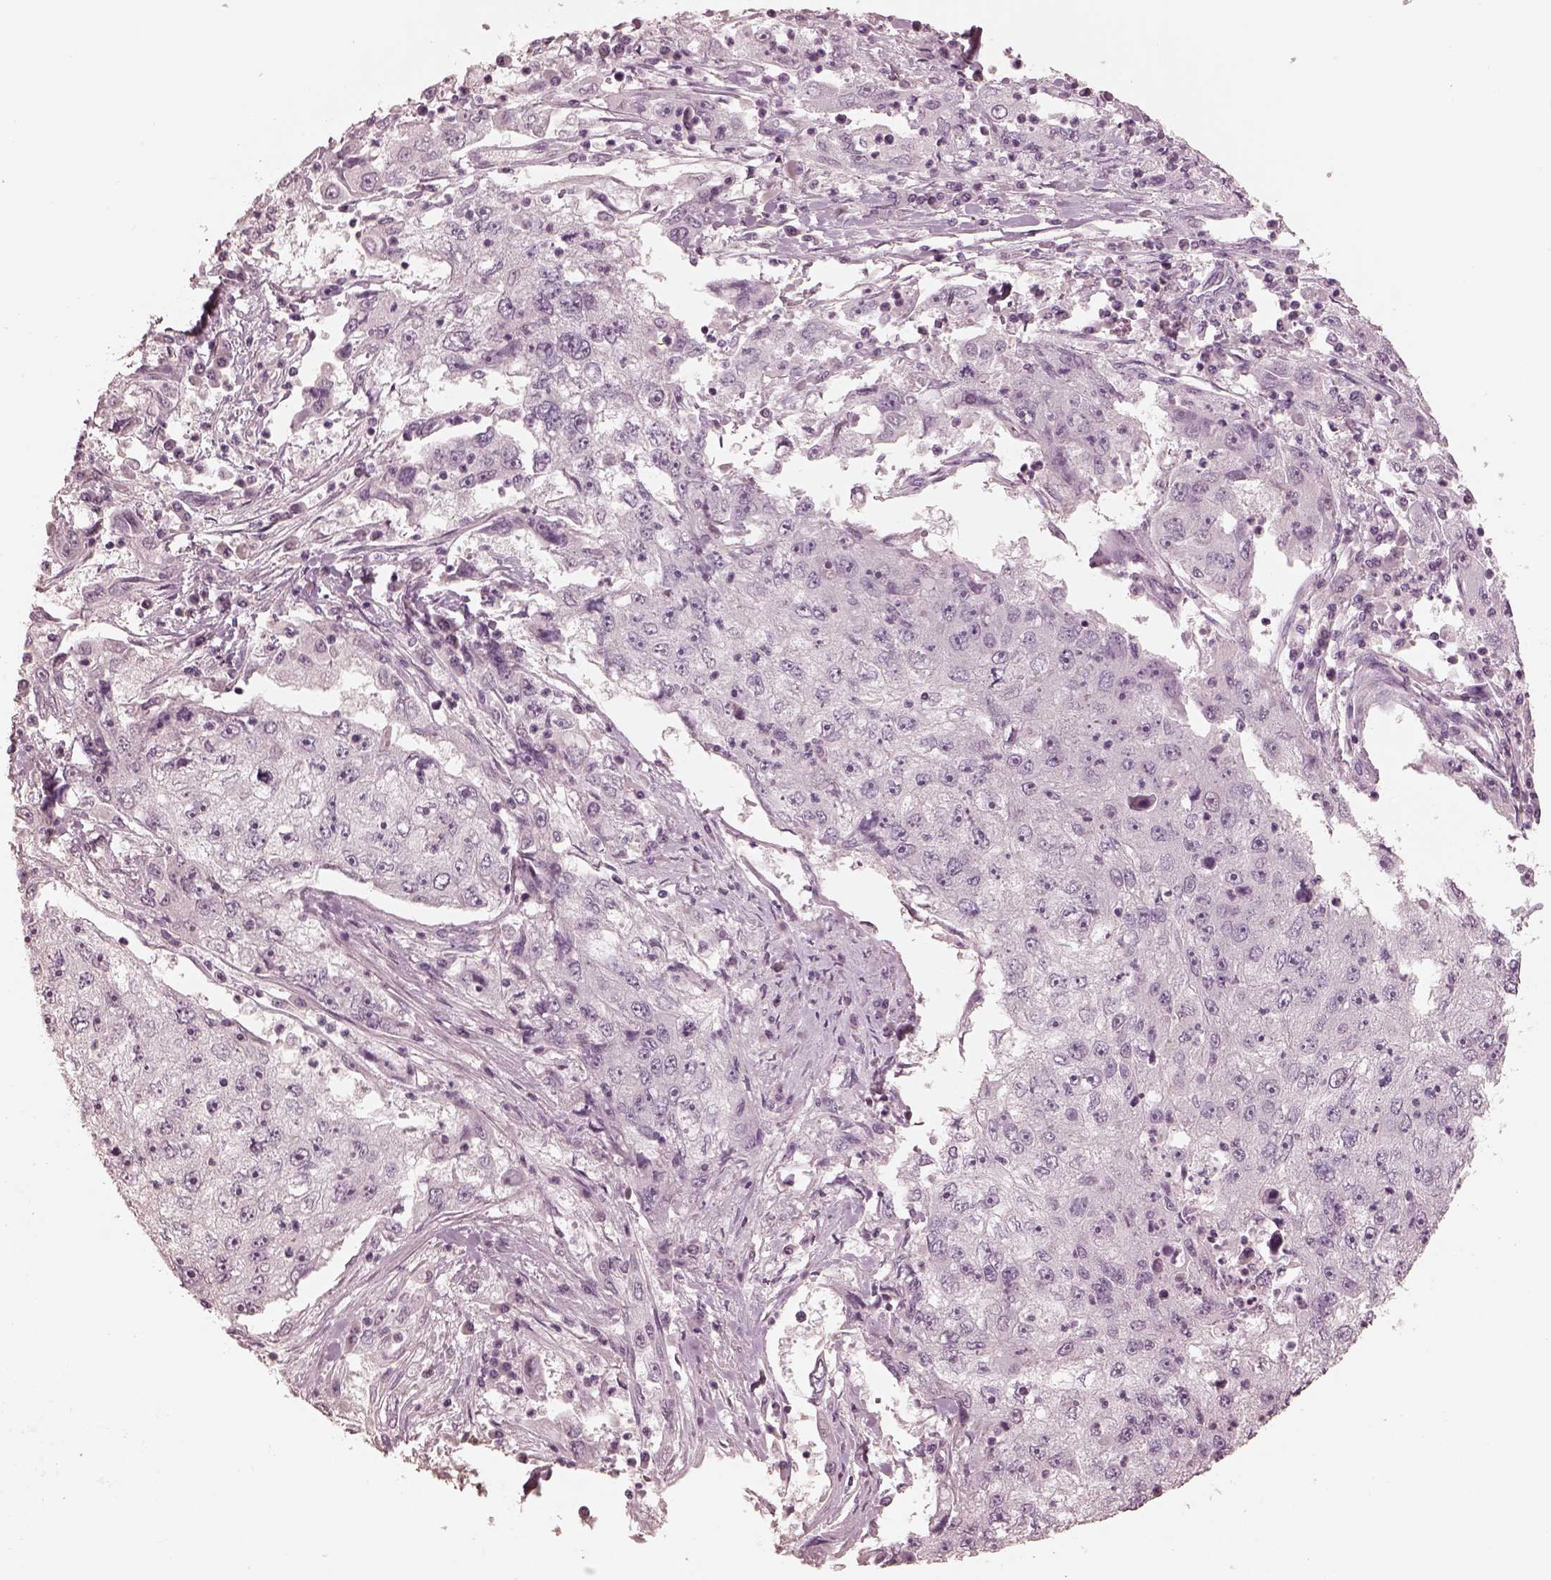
{"staining": {"intensity": "negative", "quantity": "none", "location": "none"}, "tissue": "cervical cancer", "cell_type": "Tumor cells", "image_type": "cancer", "snomed": [{"axis": "morphology", "description": "Squamous cell carcinoma, NOS"}, {"axis": "topography", "description": "Cervix"}], "caption": "Histopathology image shows no significant protein staining in tumor cells of cervical squamous cell carcinoma. (DAB immunohistochemistry visualized using brightfield microscopy, high magnification).", "gene": "PRKACG", "patient": {"sex": "female", "age": 36}}